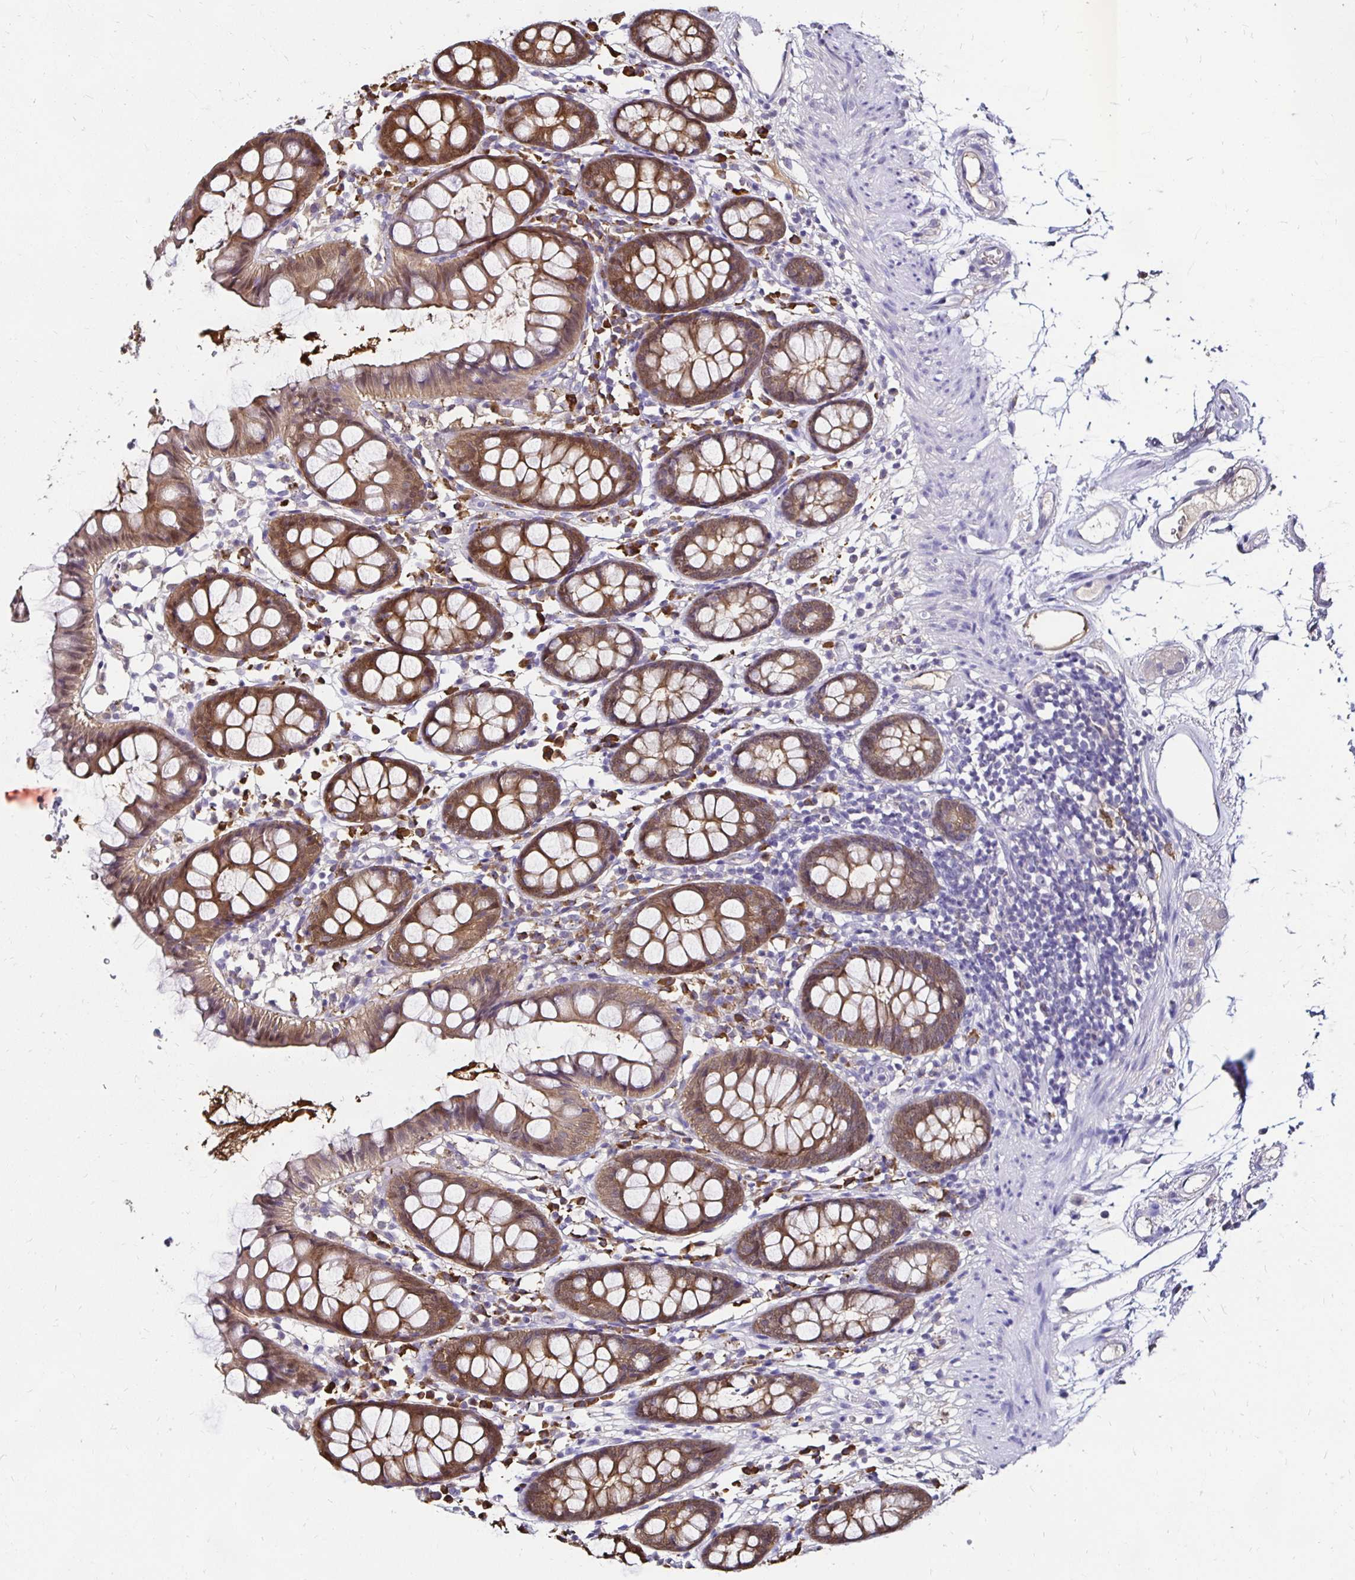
{"staining": {"intensity": "weak", "quantity": ">75%", "location": "cytoplasmic/membranous"}, "tissue": "colon", "cell_type": "Endothelial cells", "image_type": "normal", "snomed": [{"axis": "morphology", "description": "Normal tissue, NOS"}, {"axis": "topography", "description": "Colon"}], "caption": "Protein analysis of unremarkable colon reveals weak cytoplasmic/membranous expression in approximately >75% of endothelial cells.", "gene": "TXN", "patient": {"sex": "female", "age": 84}}